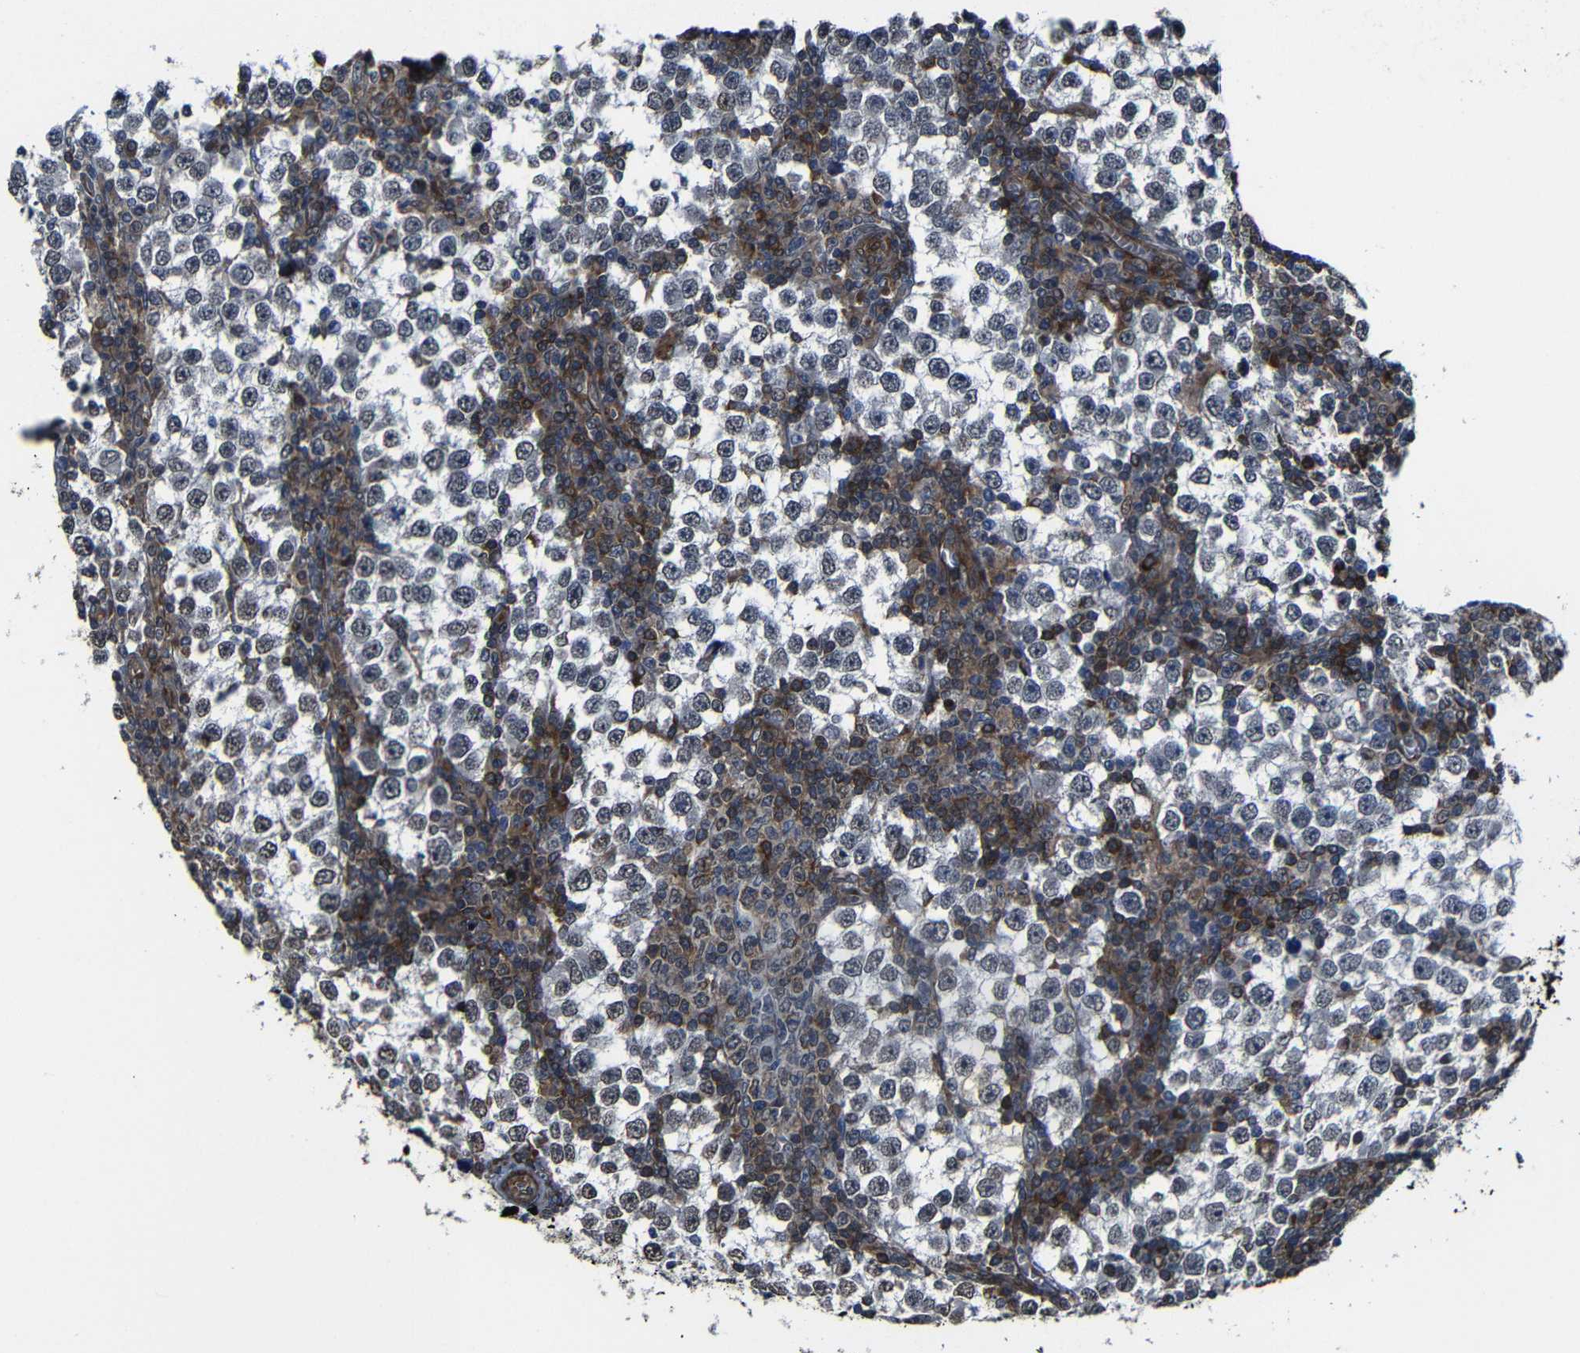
{"staining": {"intensity": "negative", "quantity": "none", "location": "none"}, "tissue": "testis cancer", "cell_type": "Tumor cells", "image_type": "cancer", "snomed": [{"axis": "morphology", "description": "Seminoma, NOS"}, {"axis": "topography", "description": "Testis"}], "caption": "Testis cancer stained for a protein using immunohistochemistry demonstrates no staining tumor cells.", "gene": "KIAA0513", "patient": {"sex": "male", "age": 65}}